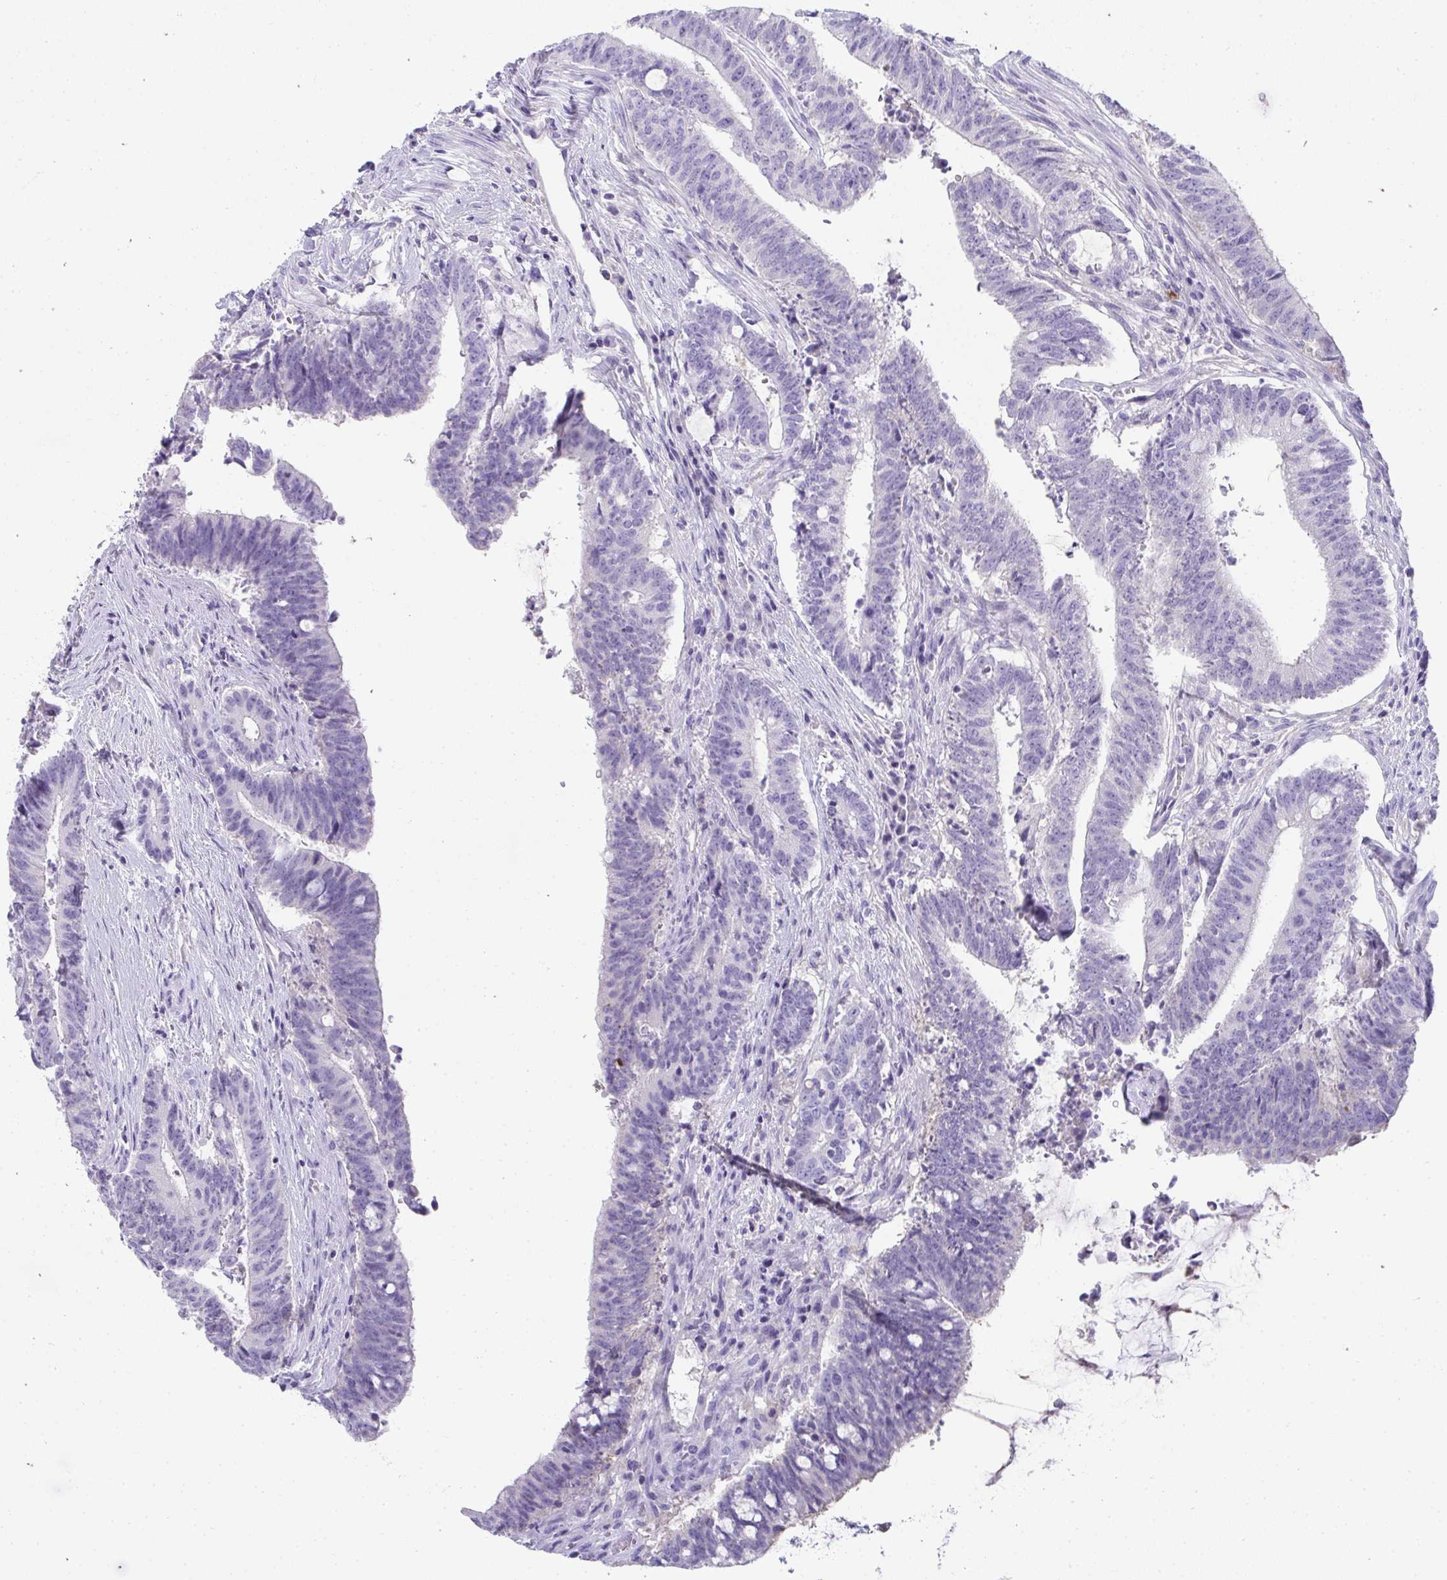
{"staining": {"intensity": "negative", "quantity": "none", "location": "none"}, "tissue": "colorectal cancer", "cell_type": "Tumor cells", "image_type": "cancer", "snomed": [{"axis": "morphology", "description": "Adenocarcinoma, NOS"}, {"axis": "topography", "description": "Colon"}], "caption": "A micrograph of colorectal adenocarcinoma stained for a protein displays no brown staining in tumor cells.", "gene": "ZSWIM3", "patient": {"sex": "female", "age": 43}}